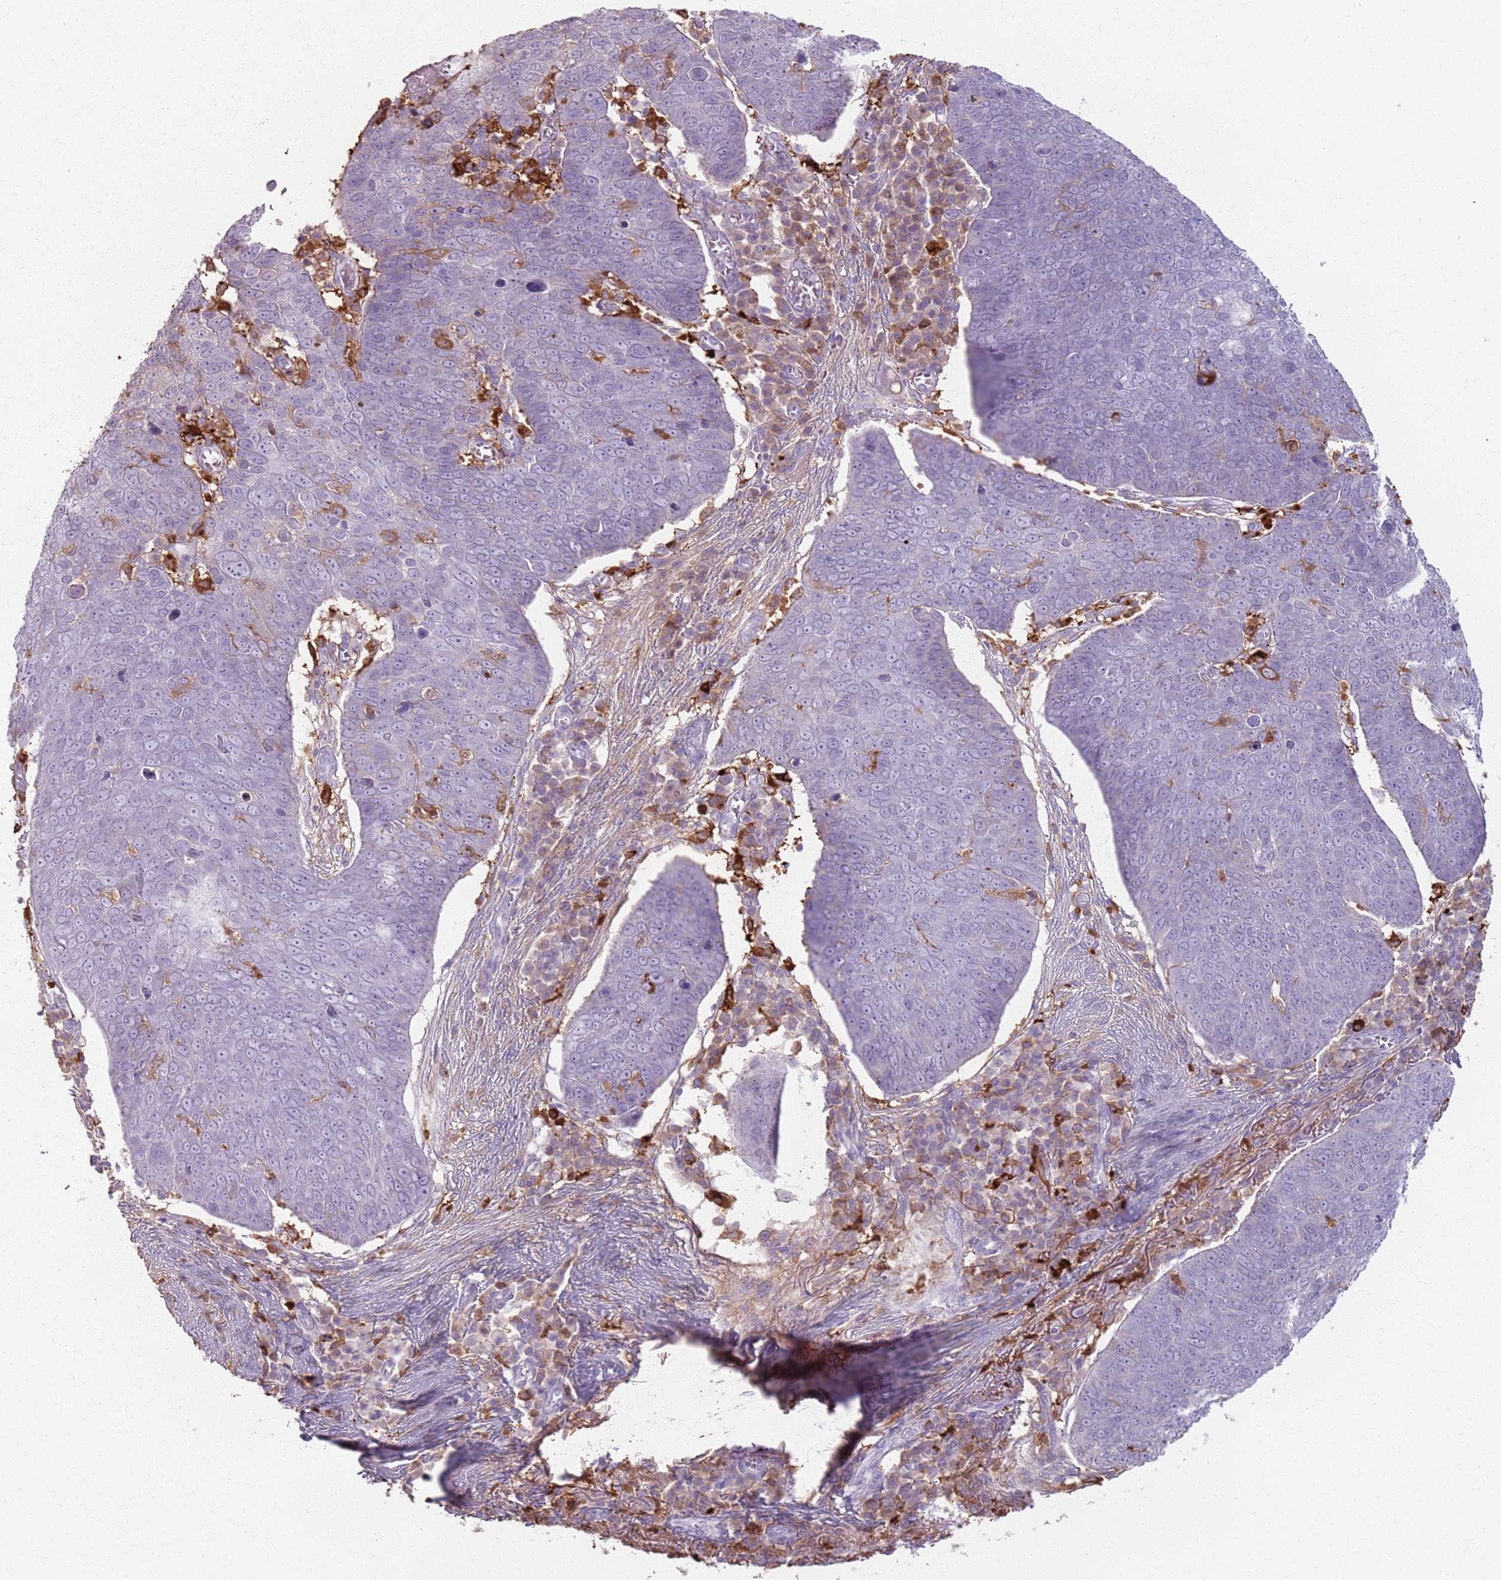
{"staining": {"intensity": "weak", "quantity": "<25%", "location": "cytoplasmic/membranous"}, "tissue": "skin cancer", "cell_type": "Tumor cells", "image_type": "cancer", "snomed": [{"axis": "morphology", "description": "Squamous cell carcinoma, NOS"}, {"axis": "topography", "description": "Skin"}], "caption": "A histopathology image of human skin cancer (squamous cell carcinoma) is negative for staining in tumor cells.", "gene": "GDPGP1", "patient": {"sex": "male", "age": 71}}